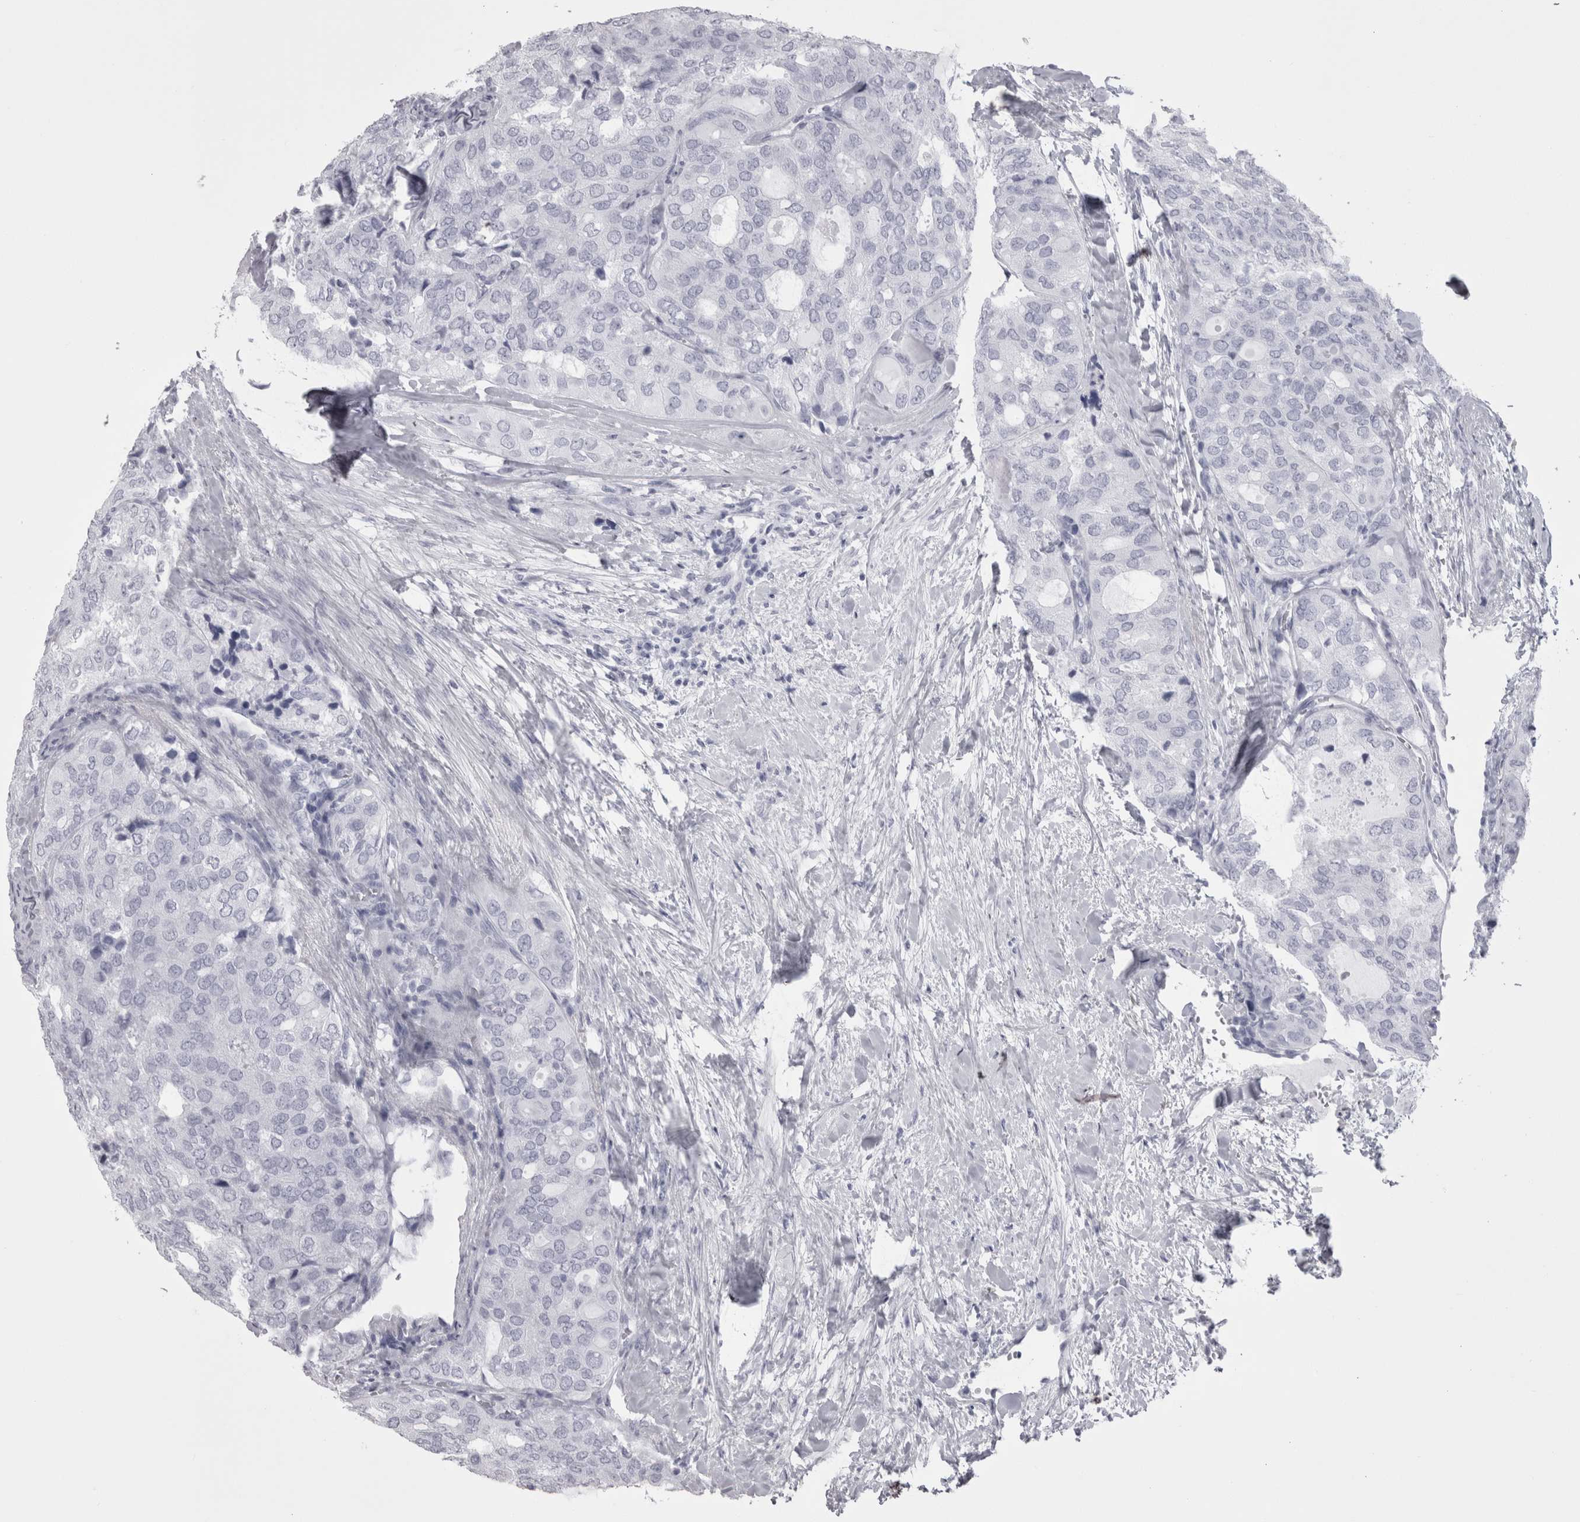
{"staining": {"intensity": "negative", "quantity": "none", "location": "none"}, "tissue": "thyroid cancer", "cell_type": "Tumor cells", "image_type": "cancer", "snomed": [{"axis": "morphology", "description": "Follicular adenoma carcinoma, NOS"}, {"axis": "topography", "description": "Thyroid gland"}], "caption": "Immunohistochemistry (IHC) photomicrograph of human thyroid follicular adenoma carcinoma stained for a protein (brown), which demonstrates no positivity in tumor cells.", "gene": "SKAP1", "patient": {"sex": "male", "age": 75}}